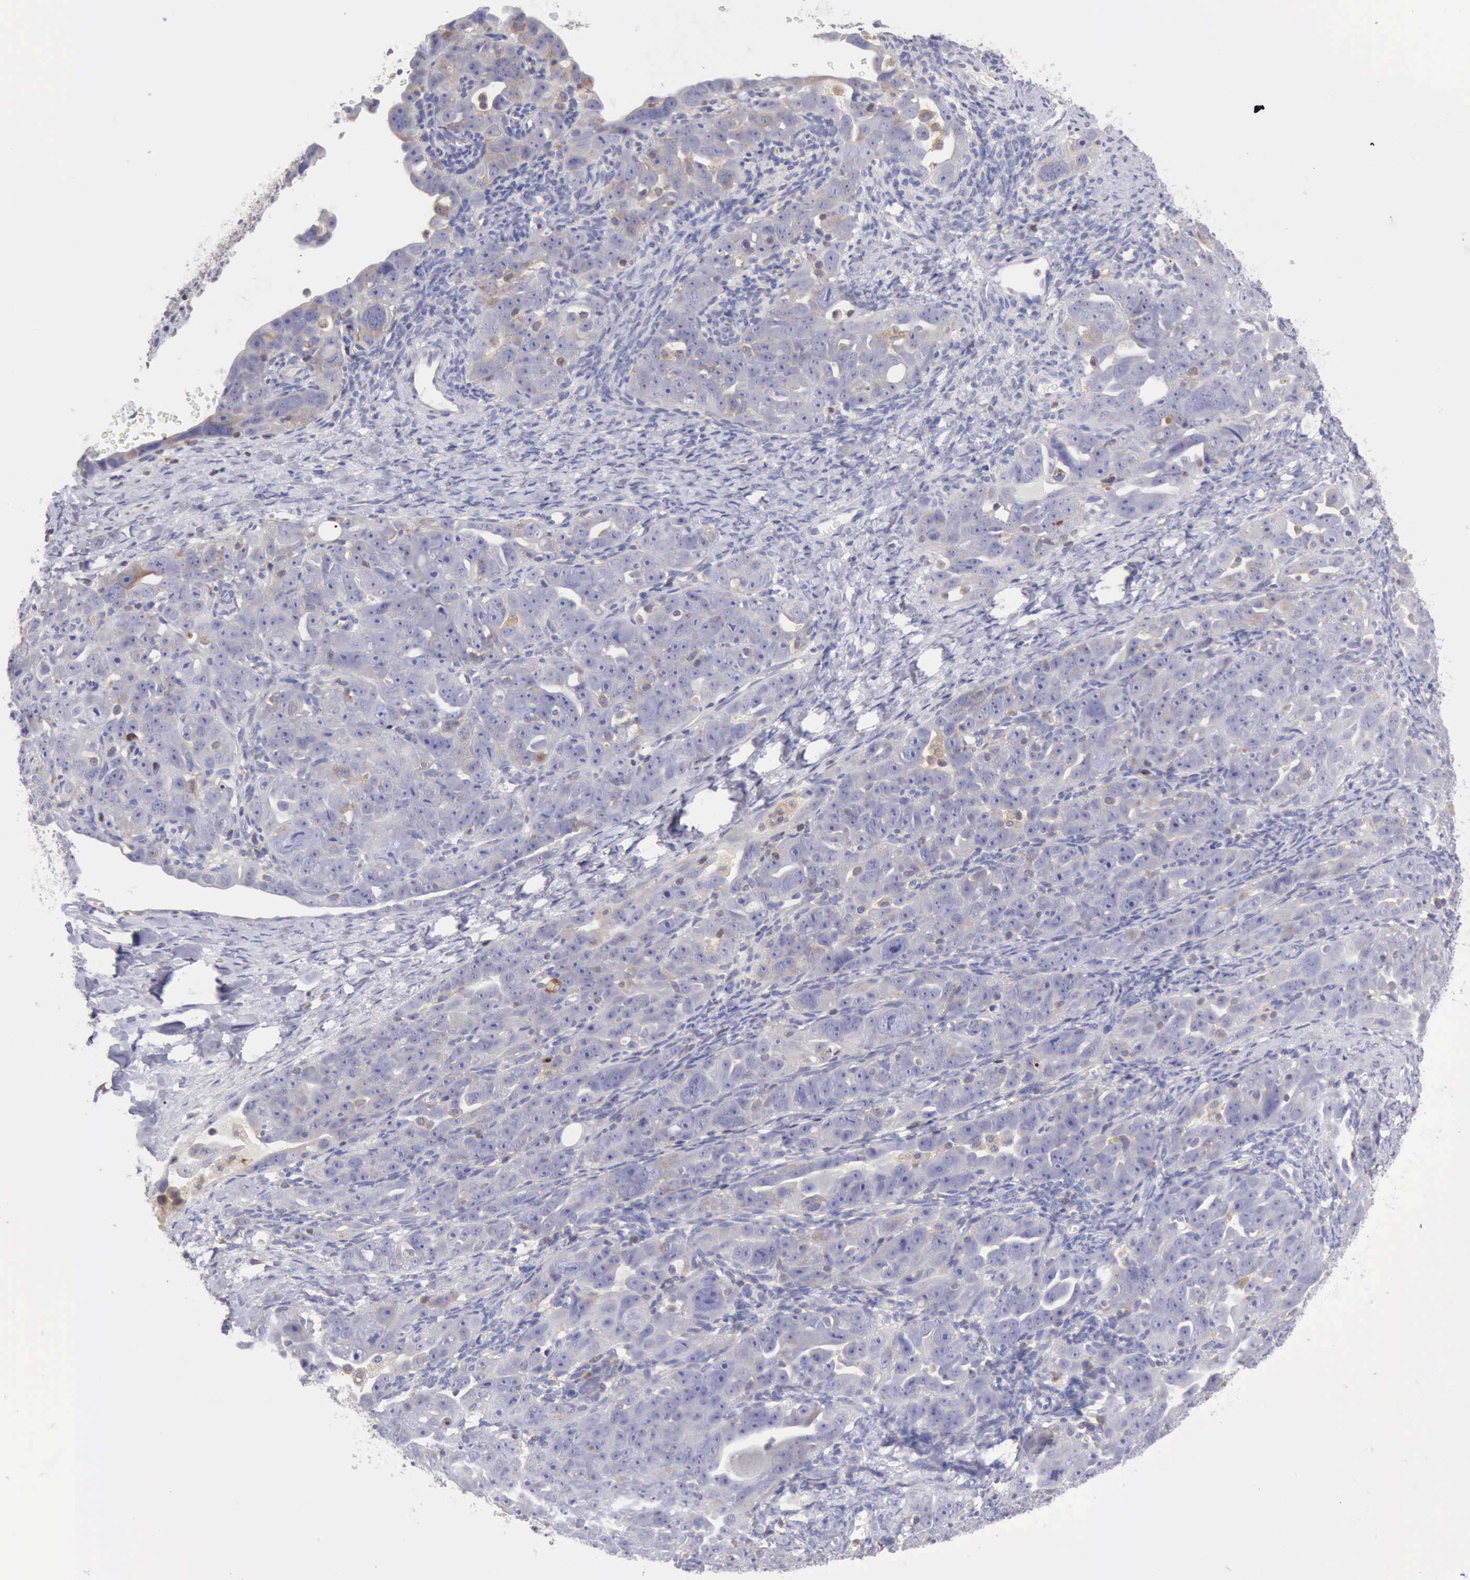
{"staining": {"intensity": "weak", "quantity": "<25%", "location": "cytoplasmic/membranous"}, "tissue": "ovarian cancer", "cell_type": "Tumor cells", "image_type": "cancer", "snomed": [{"axis": "morphology", "description": "Cystadenocarcinoma, serous, NOS"}, {"axis": "topography", "description": "Ovary"}], "caption": "Immunohistochemical staining of human ovarian cancer shows no significant staining in tumor cells.", "gene": "SASH3", "patient": {"sex": "female", "age": 66}}